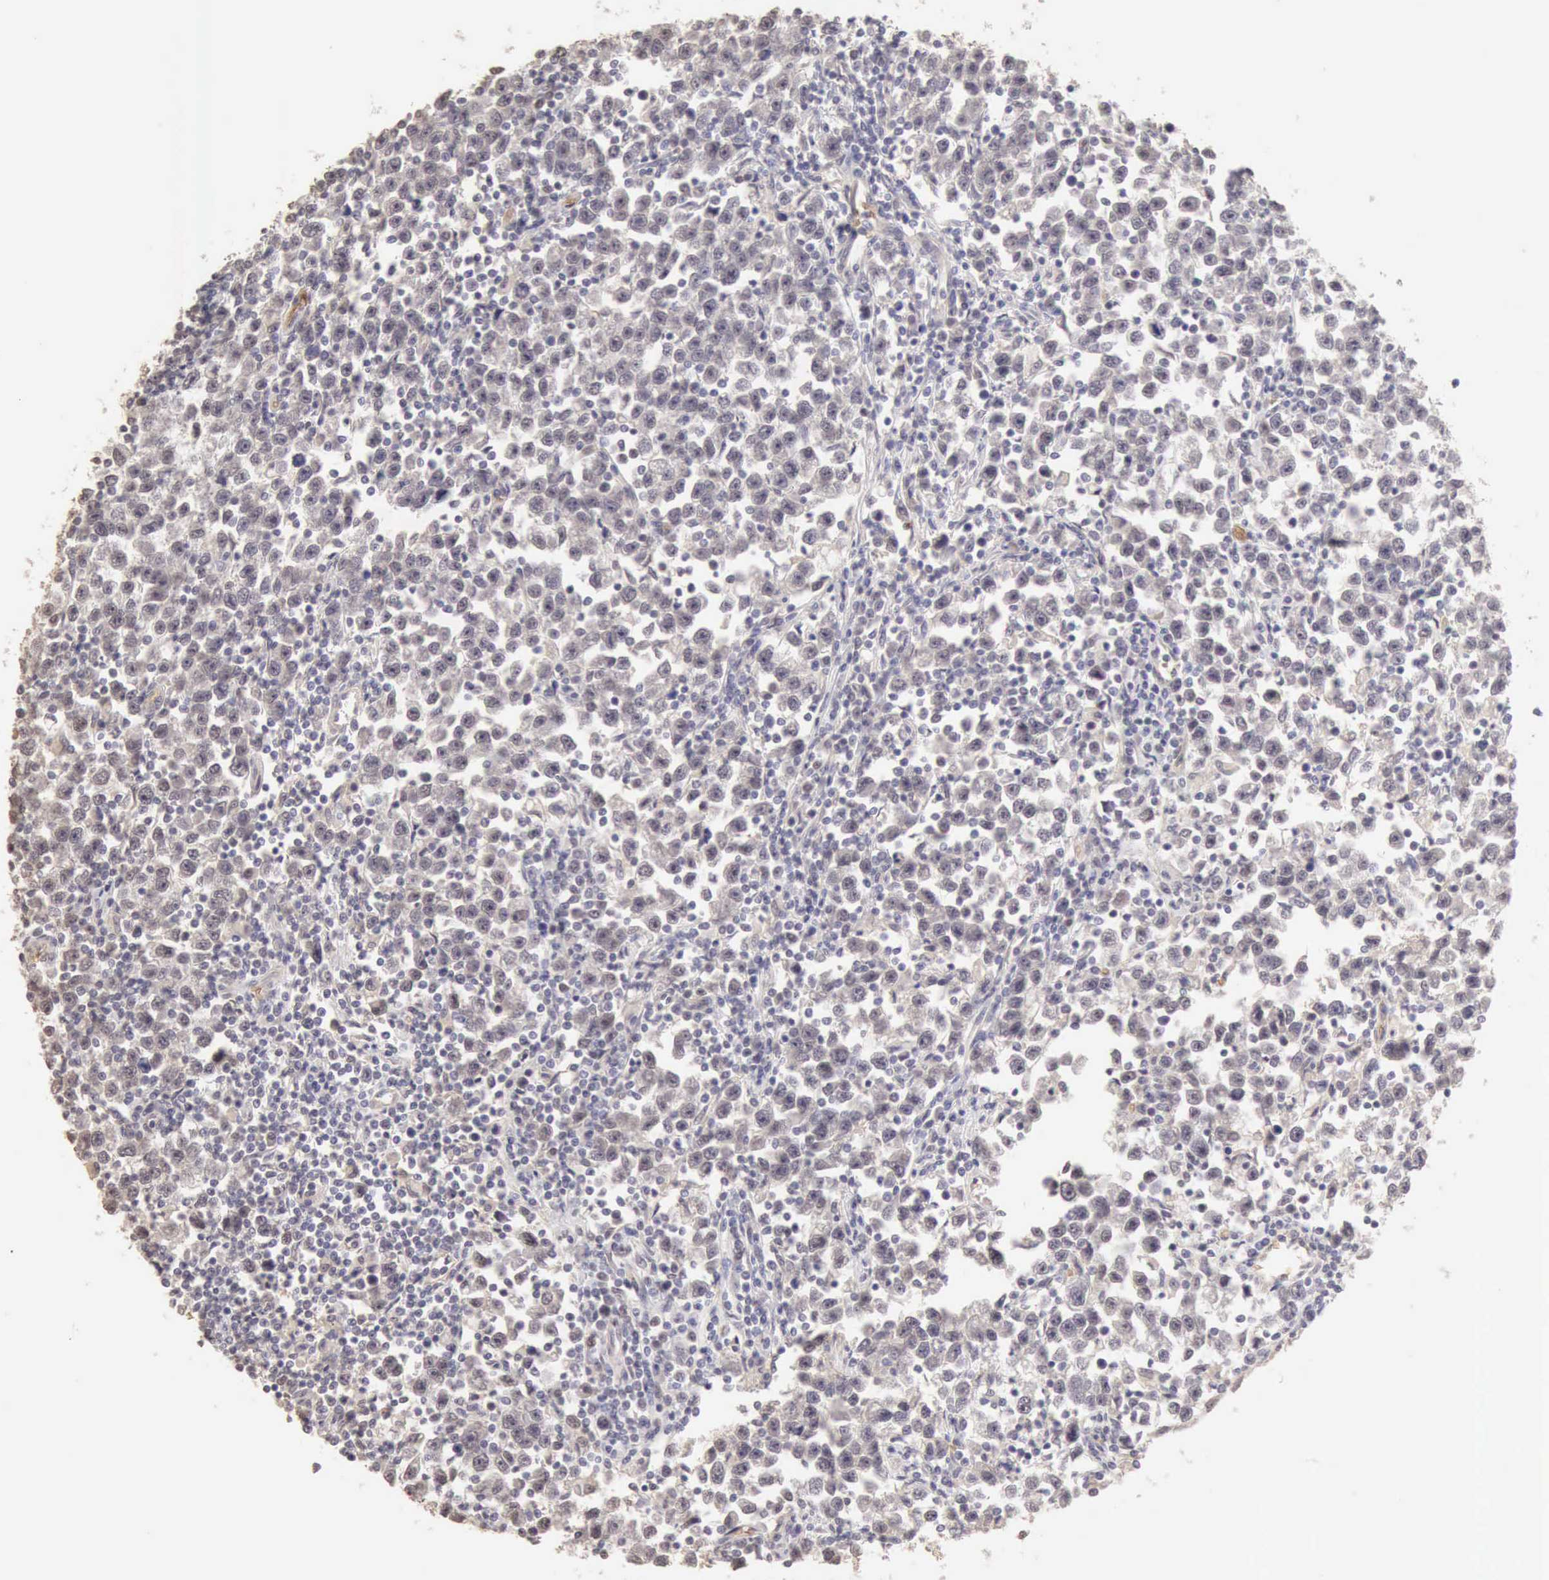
{"staining": {"intensity": "negative", "quantity": "none", "location": "none"}, "tissue": "testis cancer", "cell_type": "Tumor cells", "image_type": "cancer", "snomed": [{"axis": "morphology", "description": "Seminoma, NOS"}, {"axis": "topography", "description": "Testis"}], "caption": "Seminoma (testis) was stained to show a protein in brown. There is no significant expression in tumor cells.", "gene": "CFI", "patient": {"sex": "male", "age": 43}}